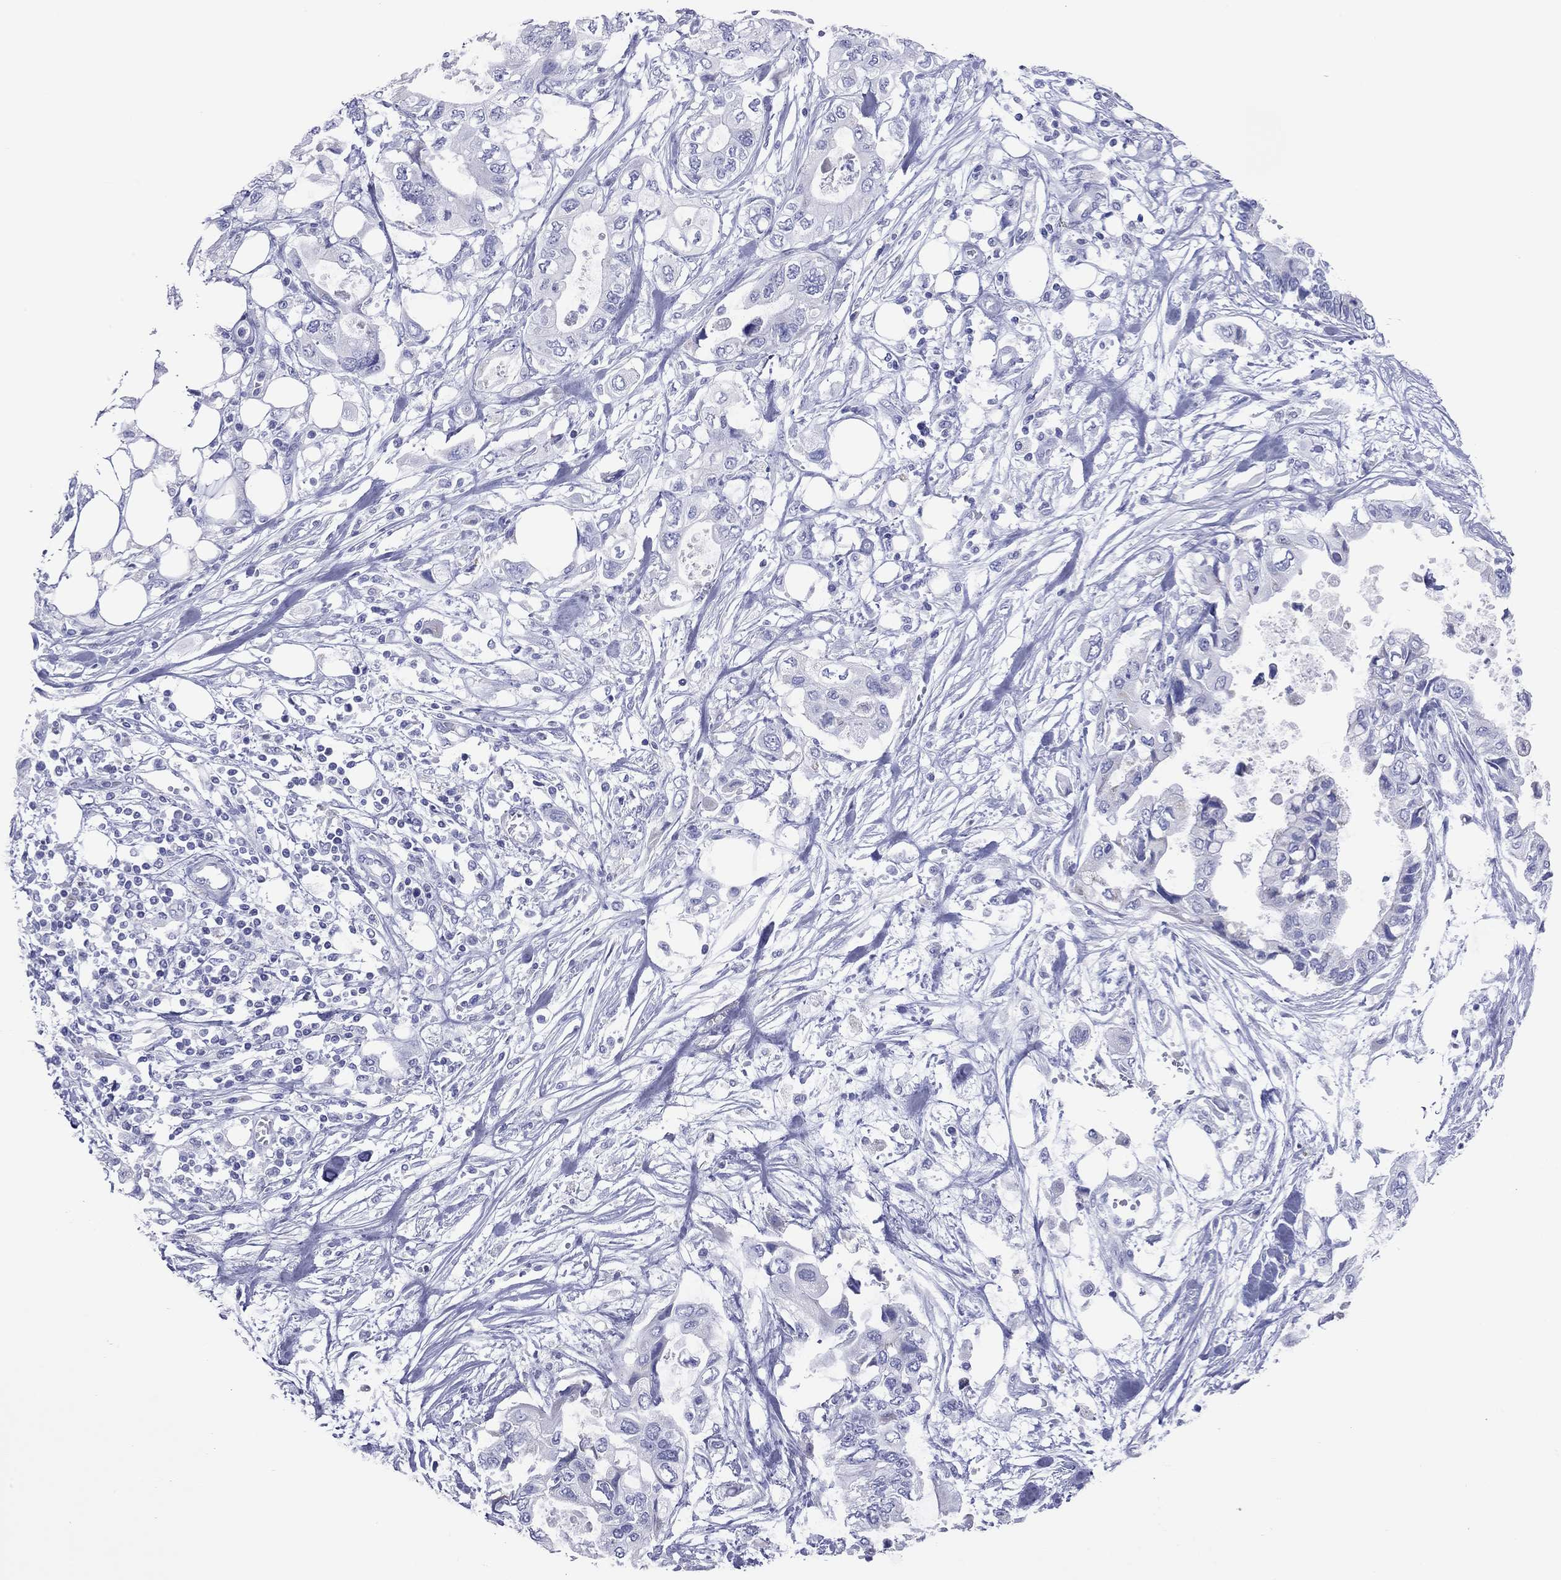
{"staining": {"intensity": "negative", "quantity": "none", "location": "none"}, "tissue": "pancreatic cancer", "cell_type": "Tumor cells", "image_type": "cancer", "snomed": [{"axis": "morphology", "description": "Adenocarcinoma, NOS"}, {"axis": "topography", "description": "Pancreas"}], "caption": "IHC histopathology image of neoplastic tissue: pancreatic adenocarcinoma stained with DAB demonstrates no significant protein expression in tumor cells.", "gene": "VSIG10", "patient": {"sex": "female", "age": 63}}